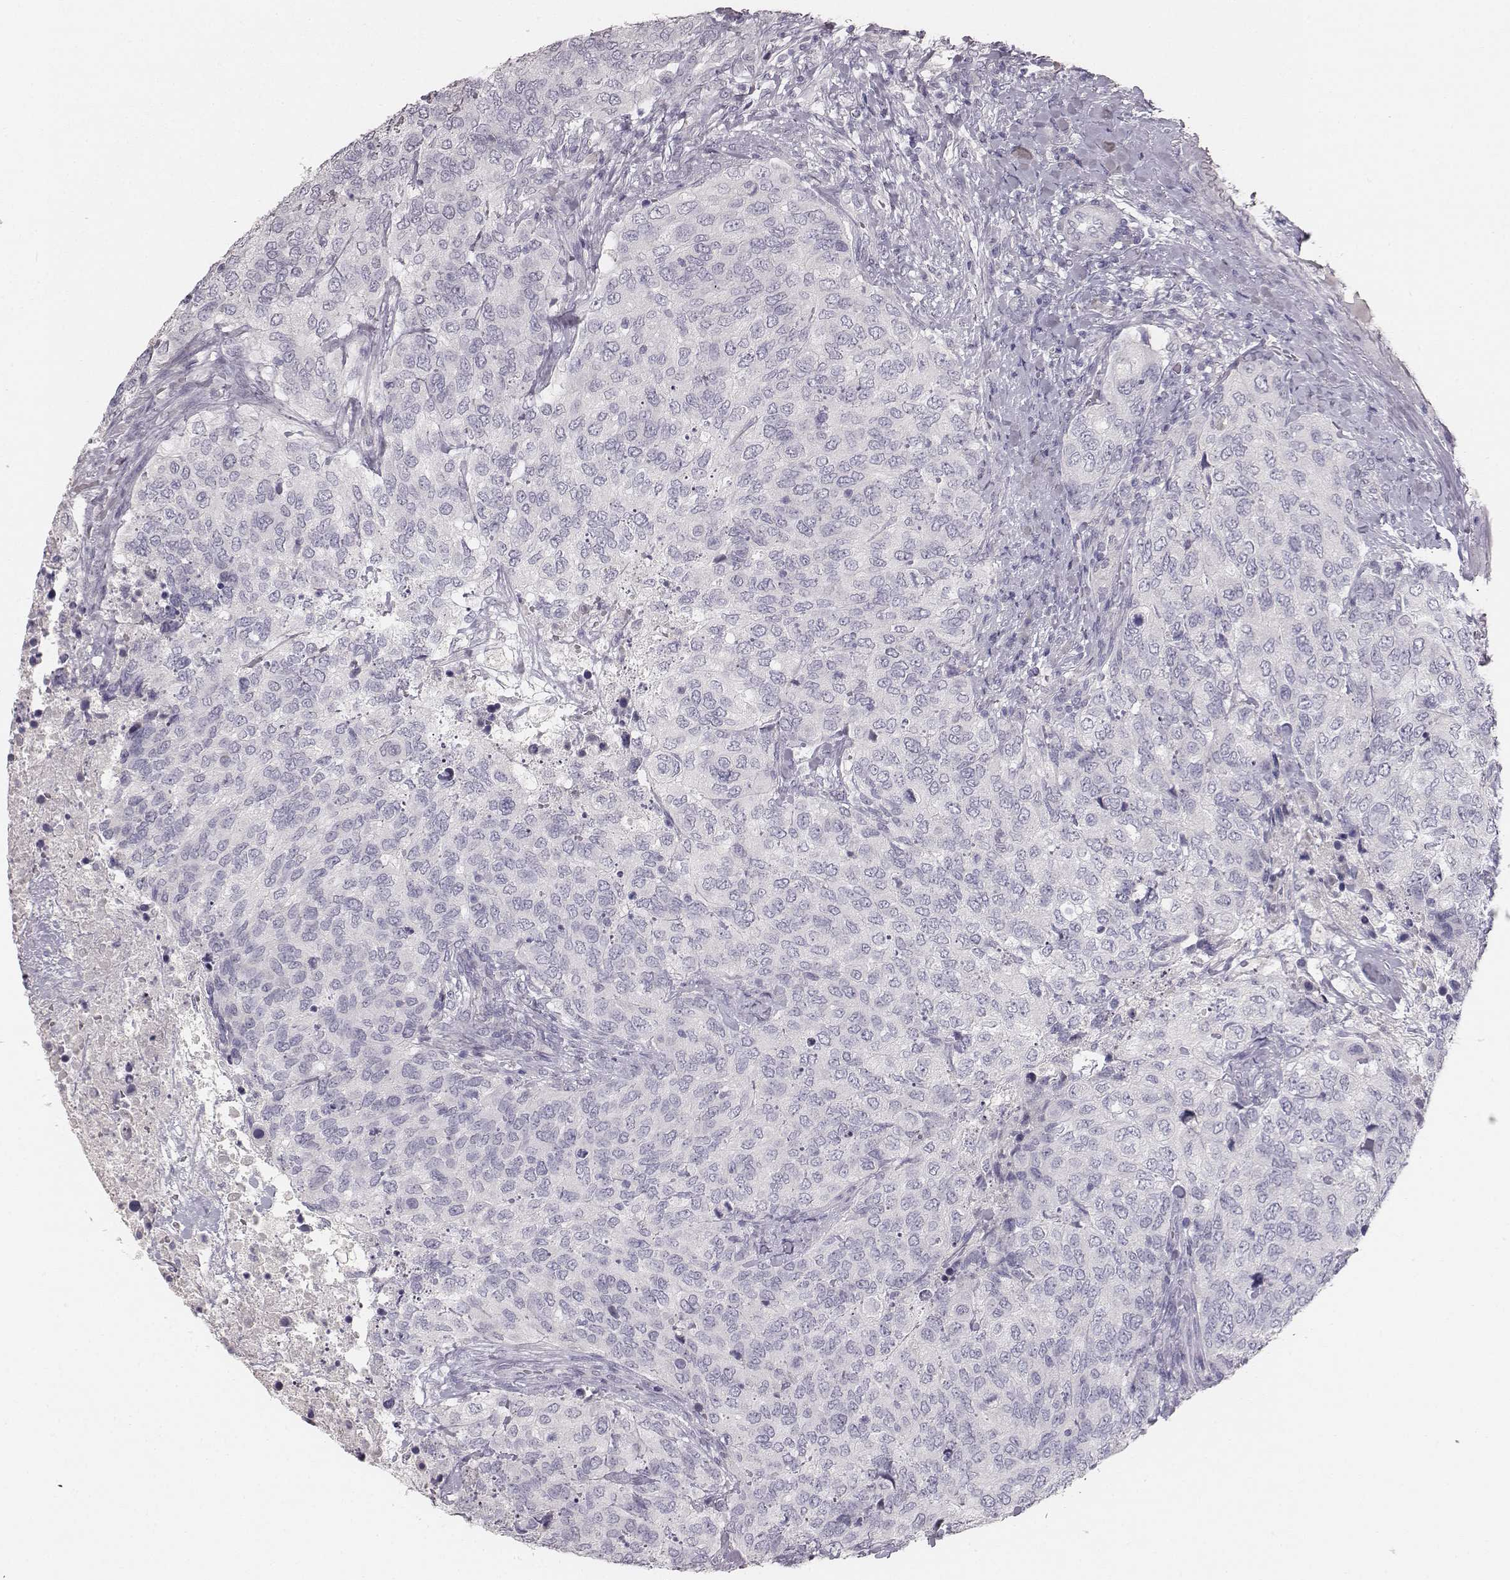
{"staining": {"intensity": "negative", "quantity": "none", "location": "none"}, "tissue": "urothelial cancer", "cell_type": "Tumor cells", "image_type": "cancer", "snomed": [{"axis": "morphology", "description": "Urothelial carcinoma, High grade"}, {"axis": "topography", "description": "Urinary bladder"}], "caption": "A high-resolution histopathology image shows IHC staining of high-grade urothelial carcinoma, which exhibits no significant positivity in tumor cells.", "gene": "MYH6", "patient": {"sex": "female", "age": 78}}